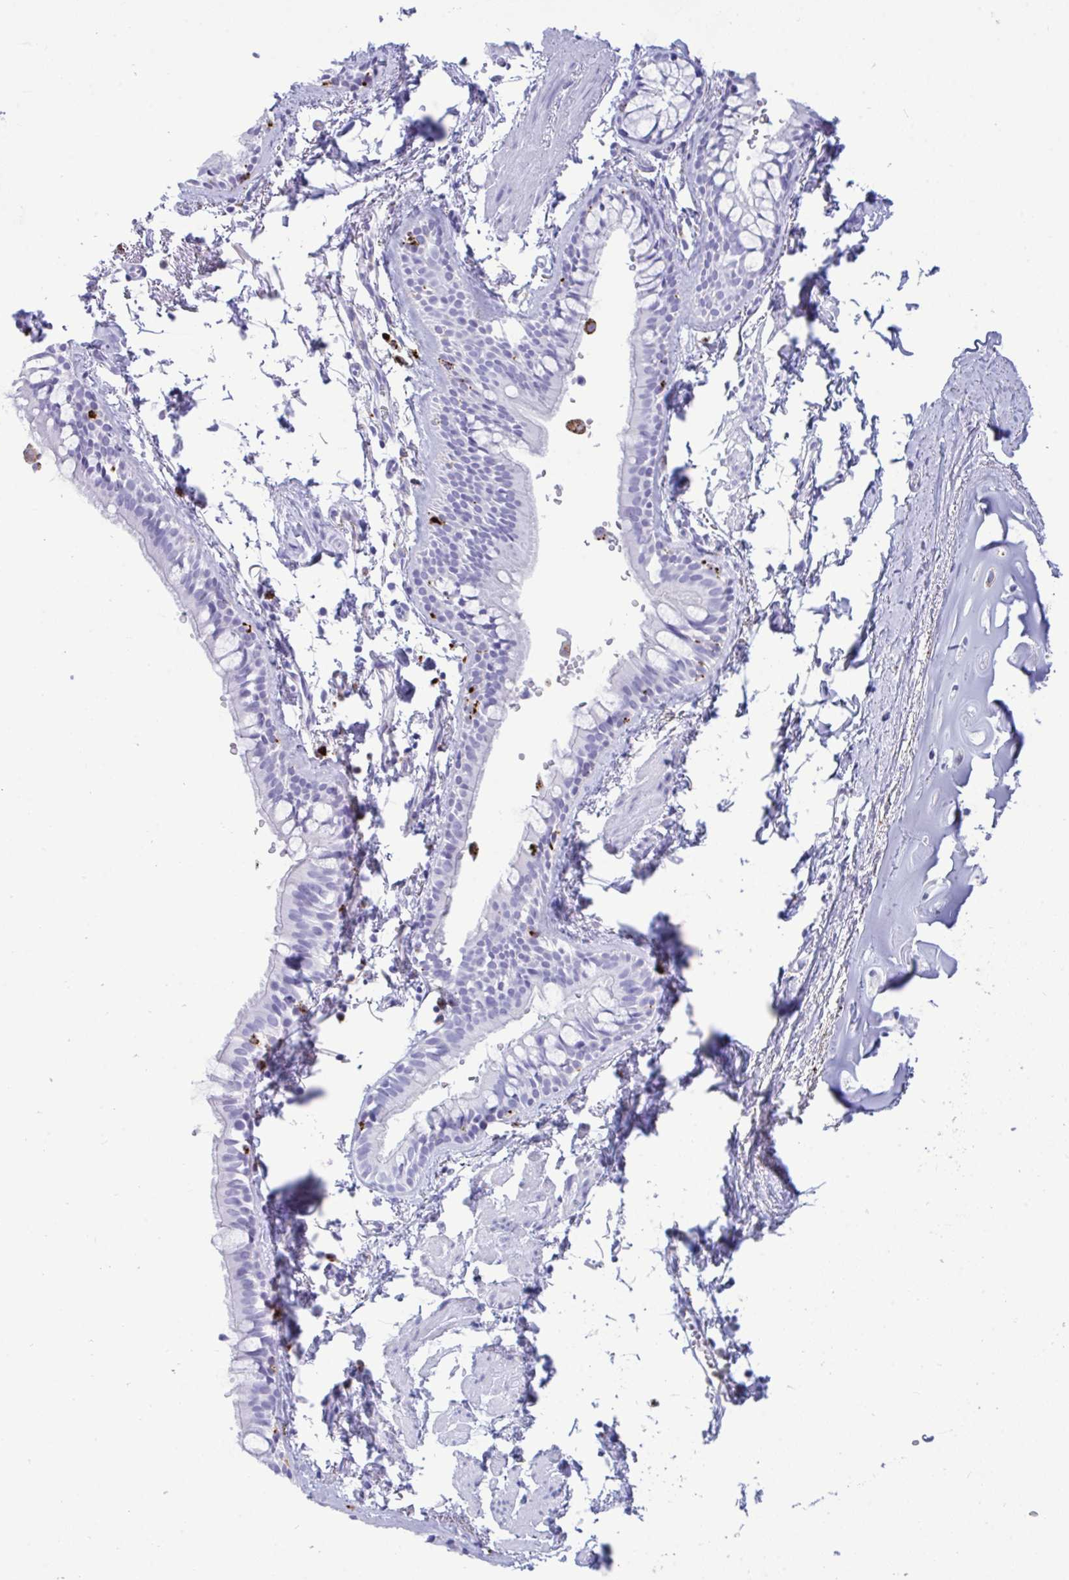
{"staining": {"intensity": "negative", "quantity": "none", "location": "none"}, "tissue": "bronchus", "cell_type": "Respiratory epithelial cells", "image_type": "normal", "snomed": [{"axis": "morphology", "description": "Normal tissue, NOS"}, {"axis": "topography", "description": "Cartilage tissue"}, {"axis": "topography", "description": "Bronchus"}, {"axis": "topography", "description": "Peripheral nerve tissue"}], "caption": "DAB (3,3'-diaminobenzidine) immunohistochemical staining of benign human bronchus displays no significant staining in respiratory epithelial cells. The staining is performed using DAB (3,3'-diaminobenzidine) brown chromogen with nuclei counter-stained in using hematoxylin.", "gene": "CPVL", "patient": {"sex": "female", "age": 59}}